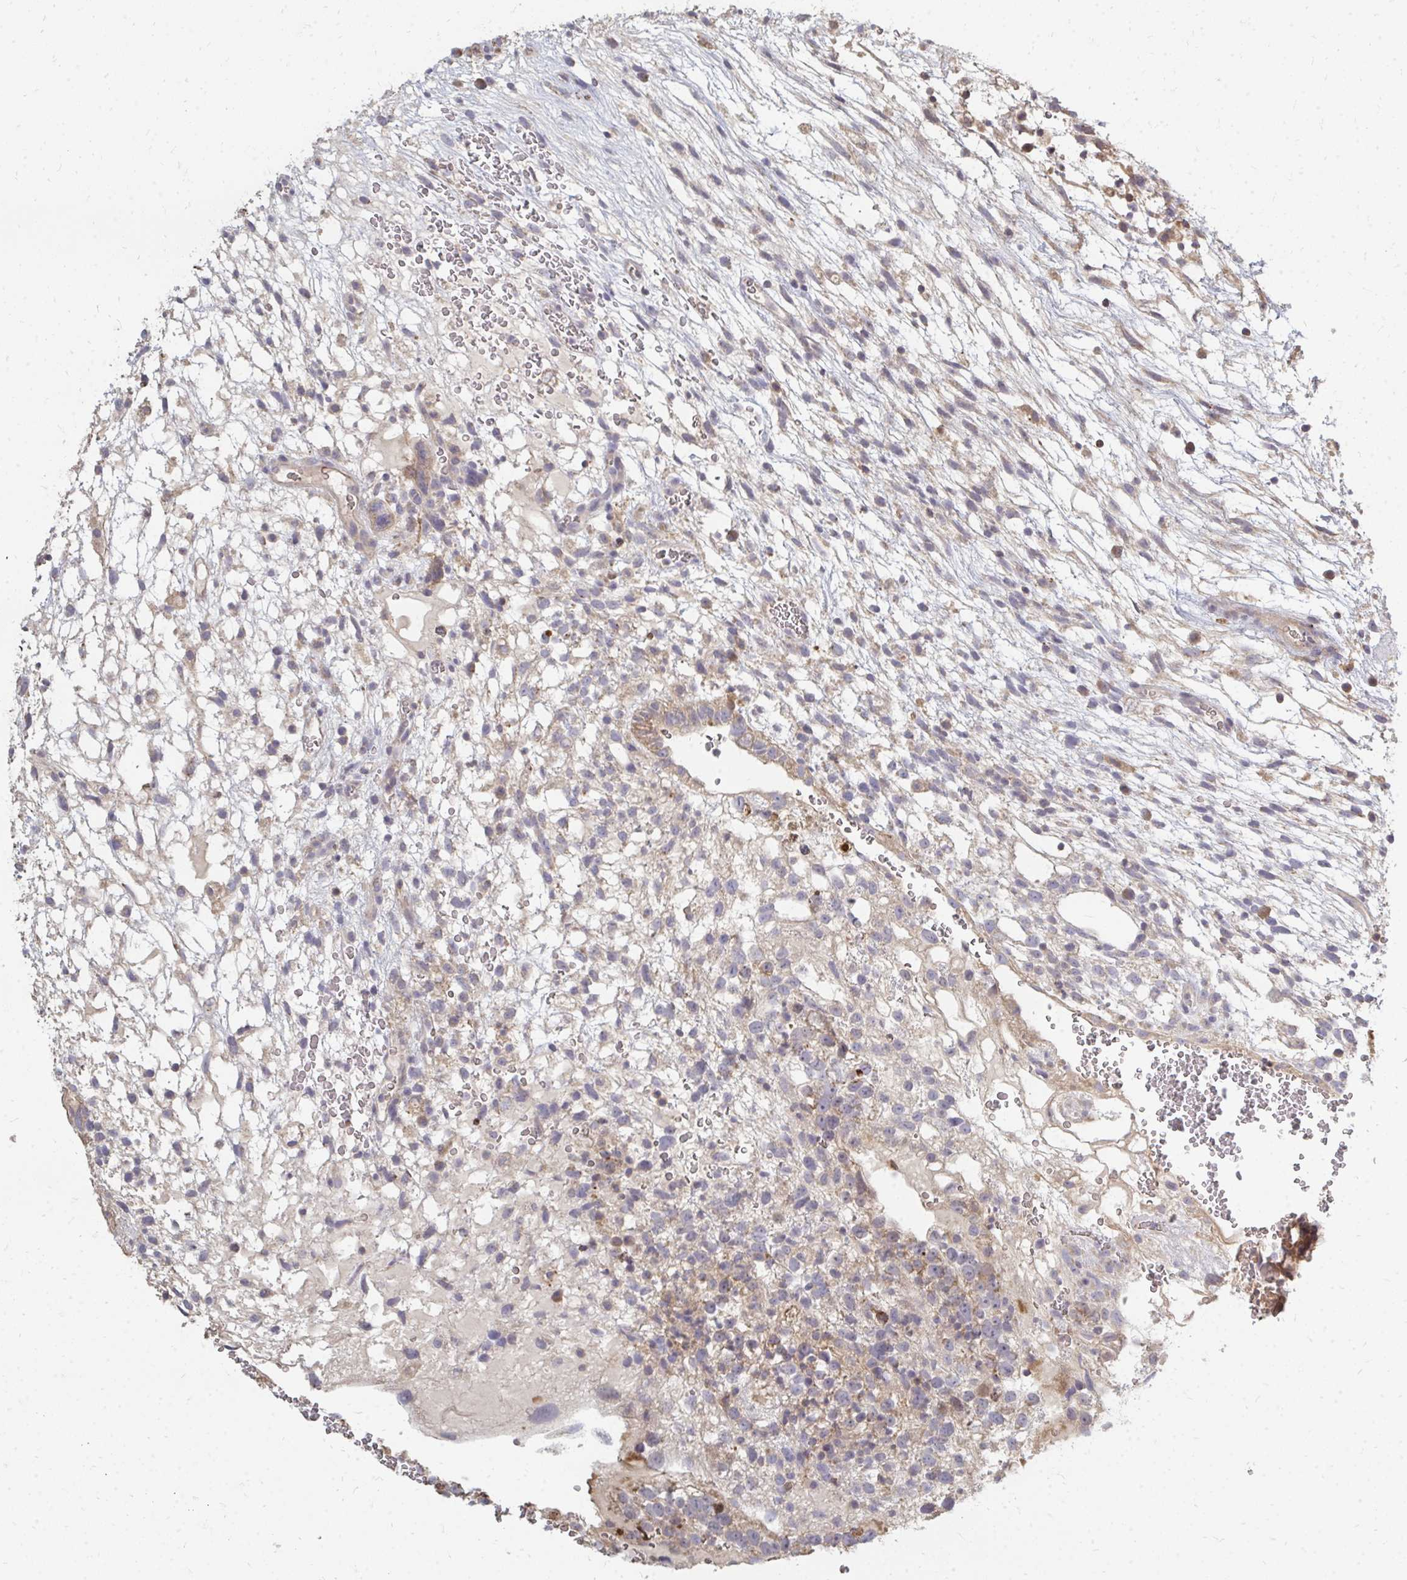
{"staining": {"intensity": "moderate", "quantity": "<25%", "location": "cytoplasmic/membranous"}, "tissue": "testis cancer", "cell_type": "Tumor cells", "image_type": "cancer", "snomed": [{"axis": "morphology", "description": "Normal tissue, NOS"}, {"axis": "morphology", "description": "Carcinoma, Embryonal, NOS"}, {"axis": "topography", "description": "Testis"}], "caption": "Testis embryonal carcinoma was stained to show a protein in brown. There is low levels of moderate cytoplasmic/membranous positivity in approximately <25% of tumor cells.", "gene": "ZNF285", "patient": {"sex": "male", "age": 32}}